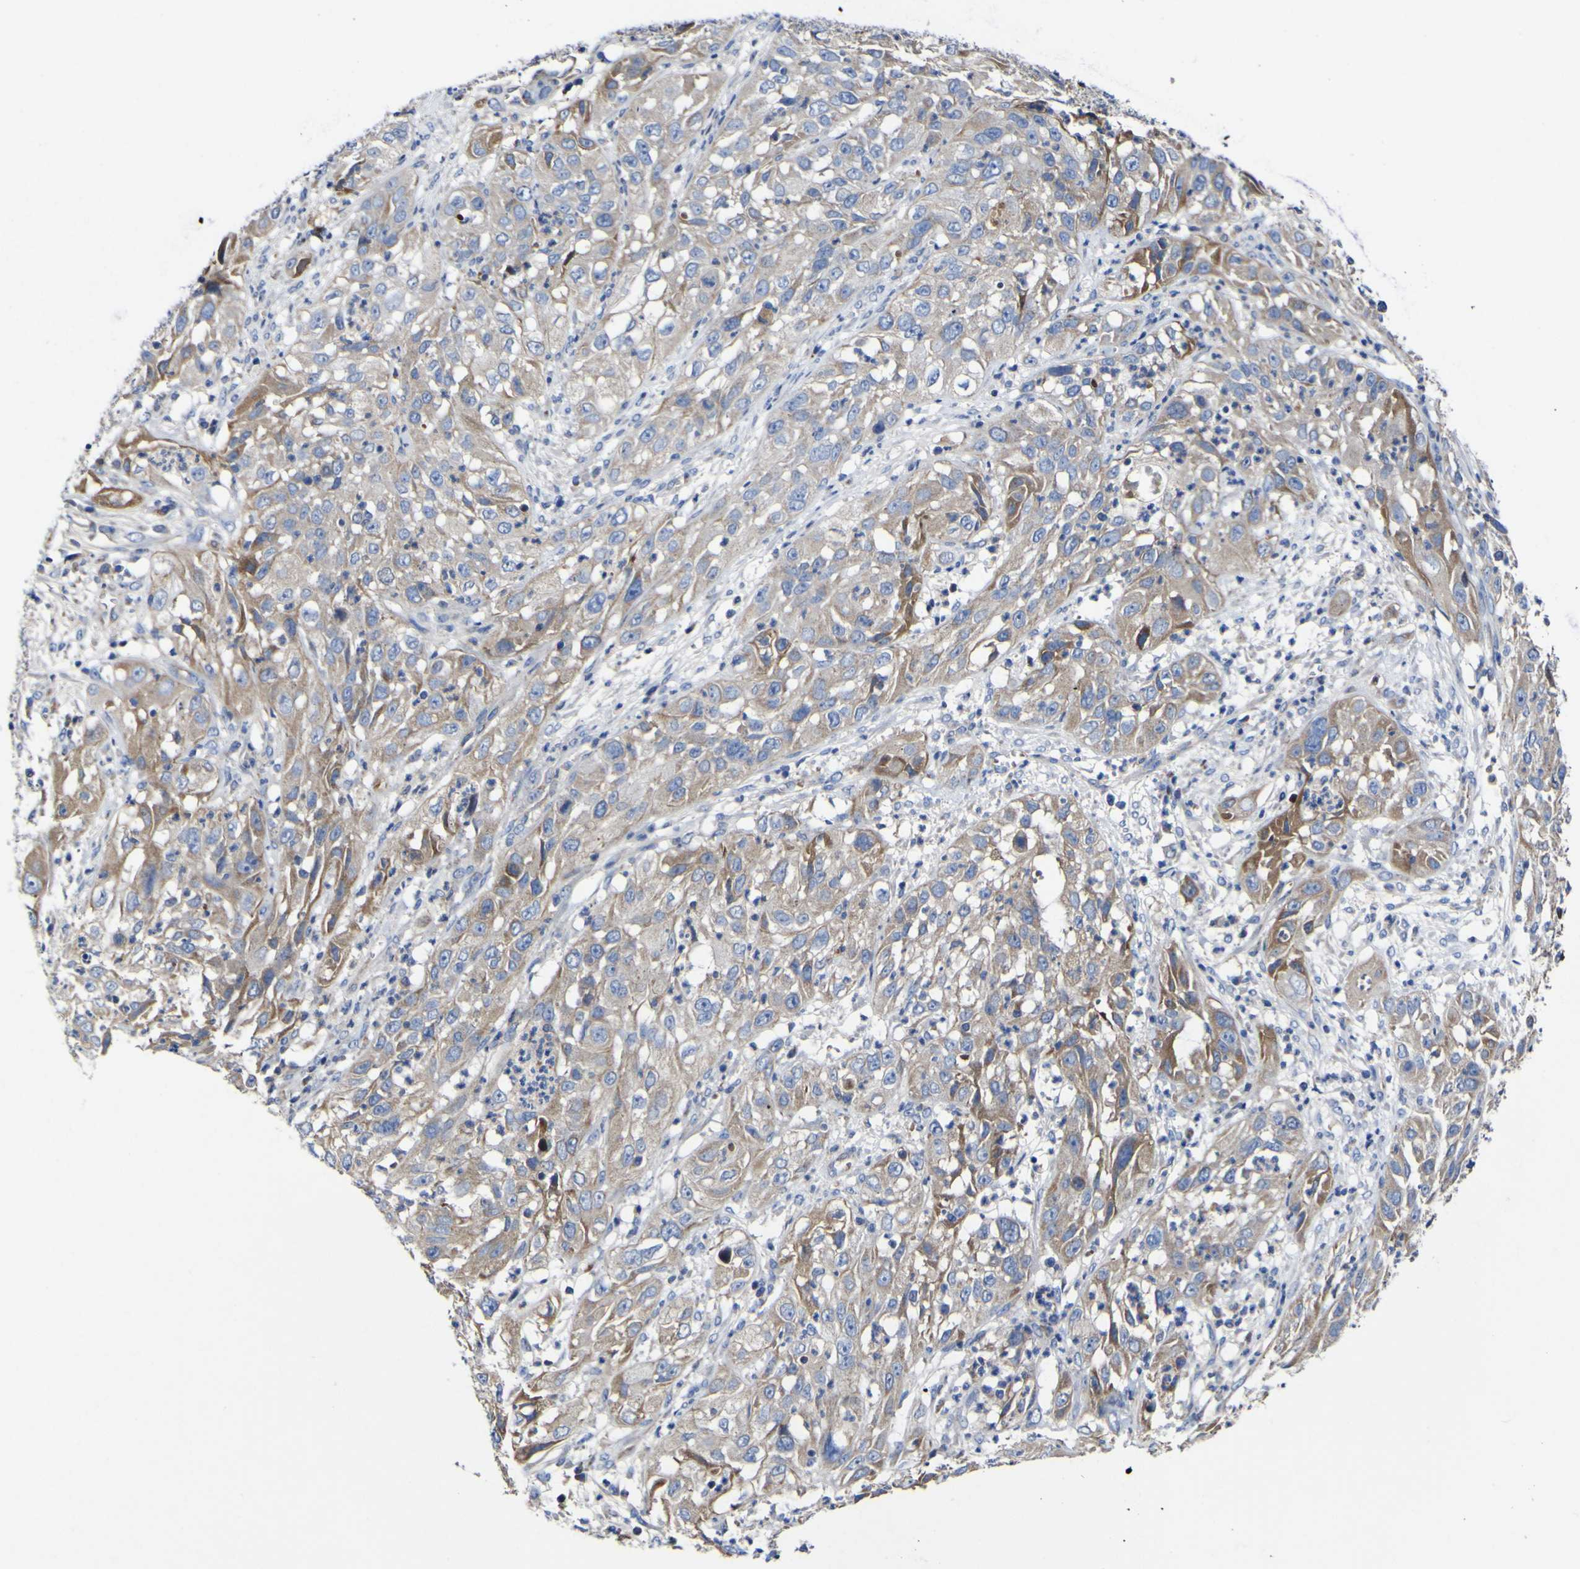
{"staining": {"intensity": "moderate", "quantity": ">75%", "location": "cytoplasmic/membranous"}, "tissue": "cervical cancer", "cell_type": "Tumor cells", "image_type": "cancer", "snomed": [{"axis": "morphology", "description": "Squamous cell carcinoma, NOS"}, {"axis": "topography", "description": "Cervix"}], "caption": "Cervical cancer (squamous cell carcinoma) stained with a brown dye reveals moderate cytoplasmic/membranous positive expression in about >75% of tumor cells.", "gene": "CCDC90B", "patient": {"sex": "female", "age": 32}}